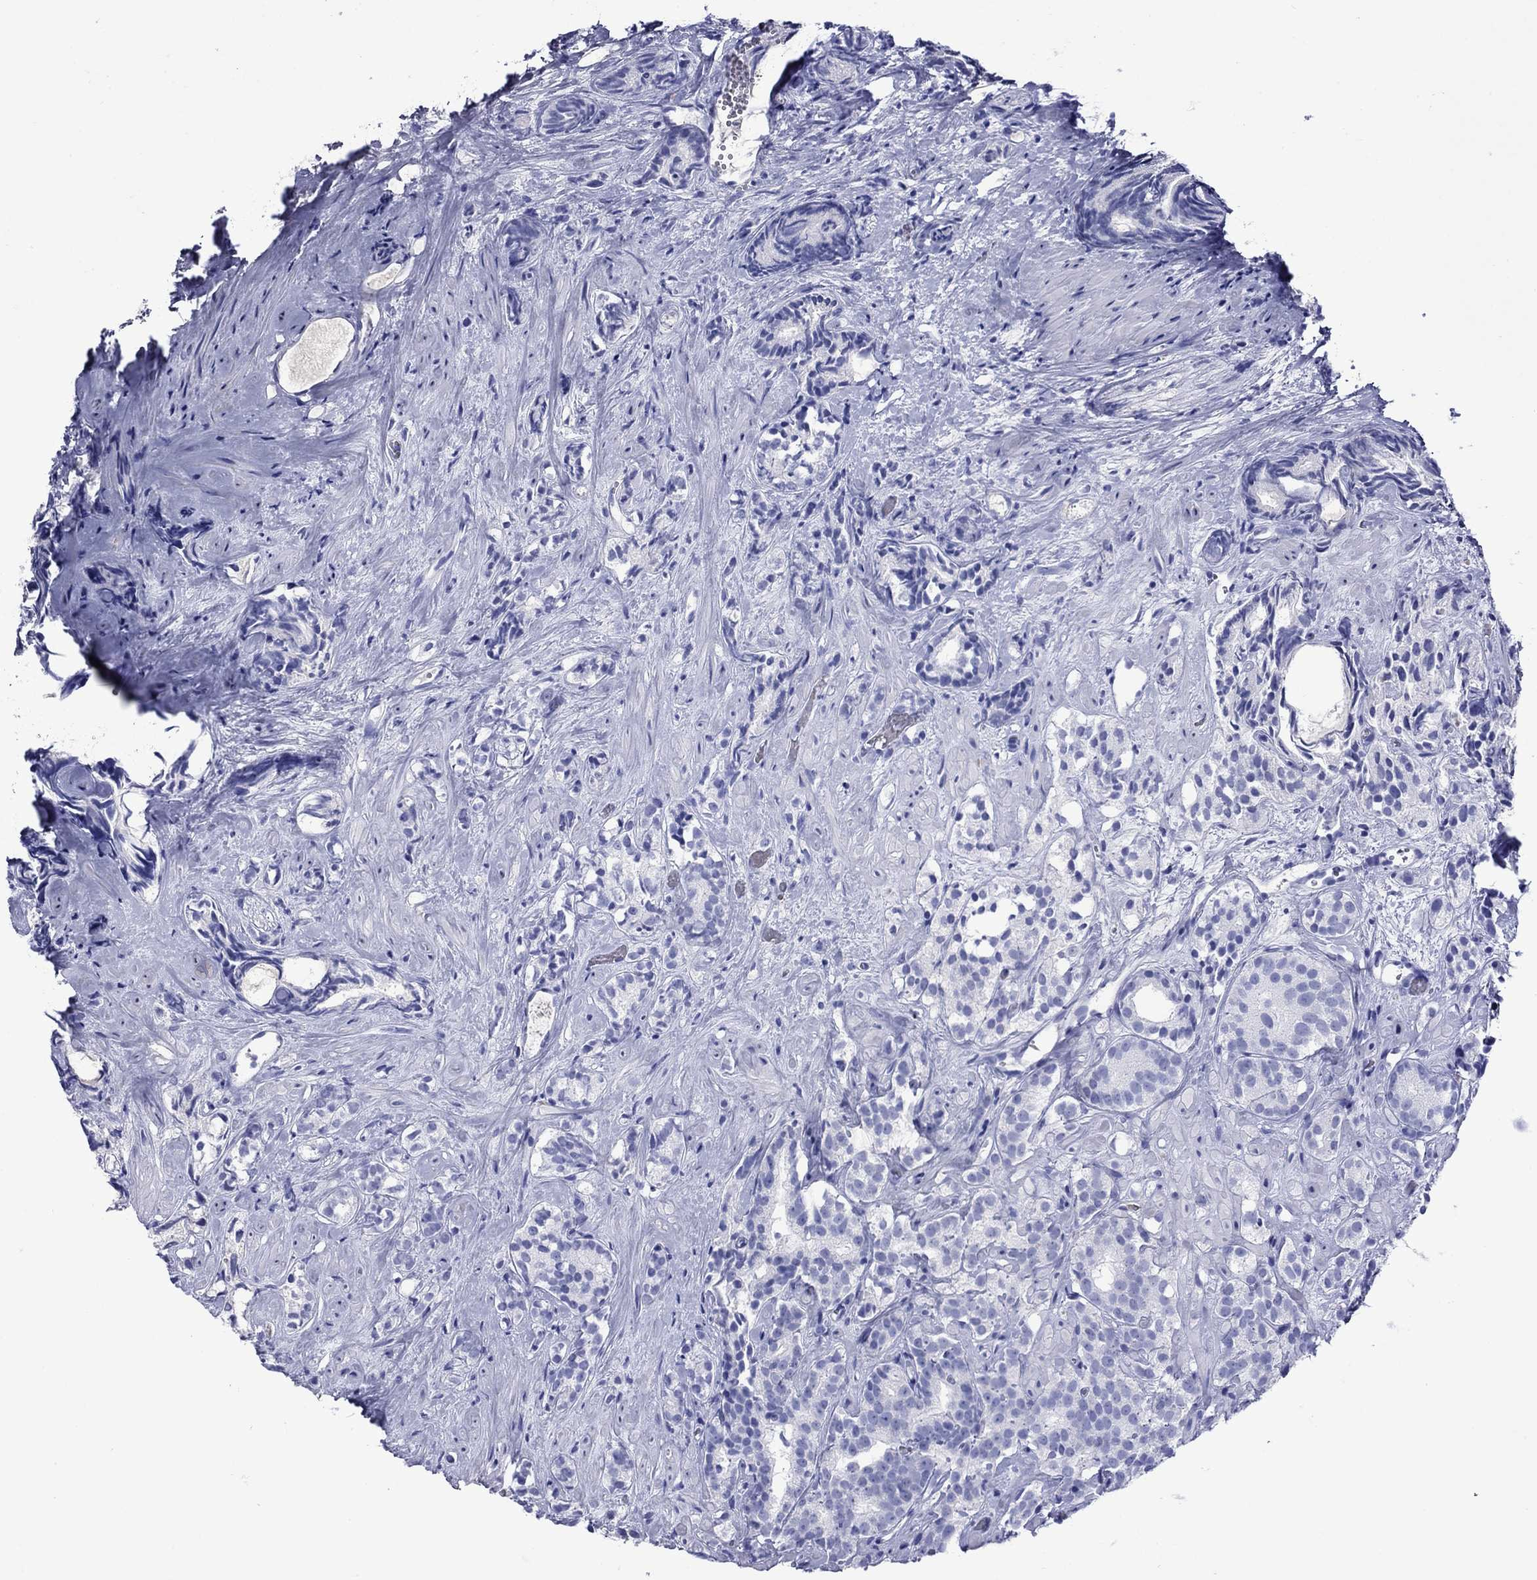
{"staining": {"intensity": "negative", "quantity": "none", "location": "none"}, "tissue": "prostate cancer", "cell_type": "Tumor cells", "image_type": "cancer", "snomed": [{"axis": "morphology", "description": "Adenocarcinoma, High grade"}, {"axis": "topography", "description": "Prostate"}], "caption": "This is an immunohistochemistry (IHC) image of human prostate cancer (high-grade adenocarcinoma). There is no expression in tumor cells.", "gene": "ROM1", "patient": {"sex": "male", "age": 90}}